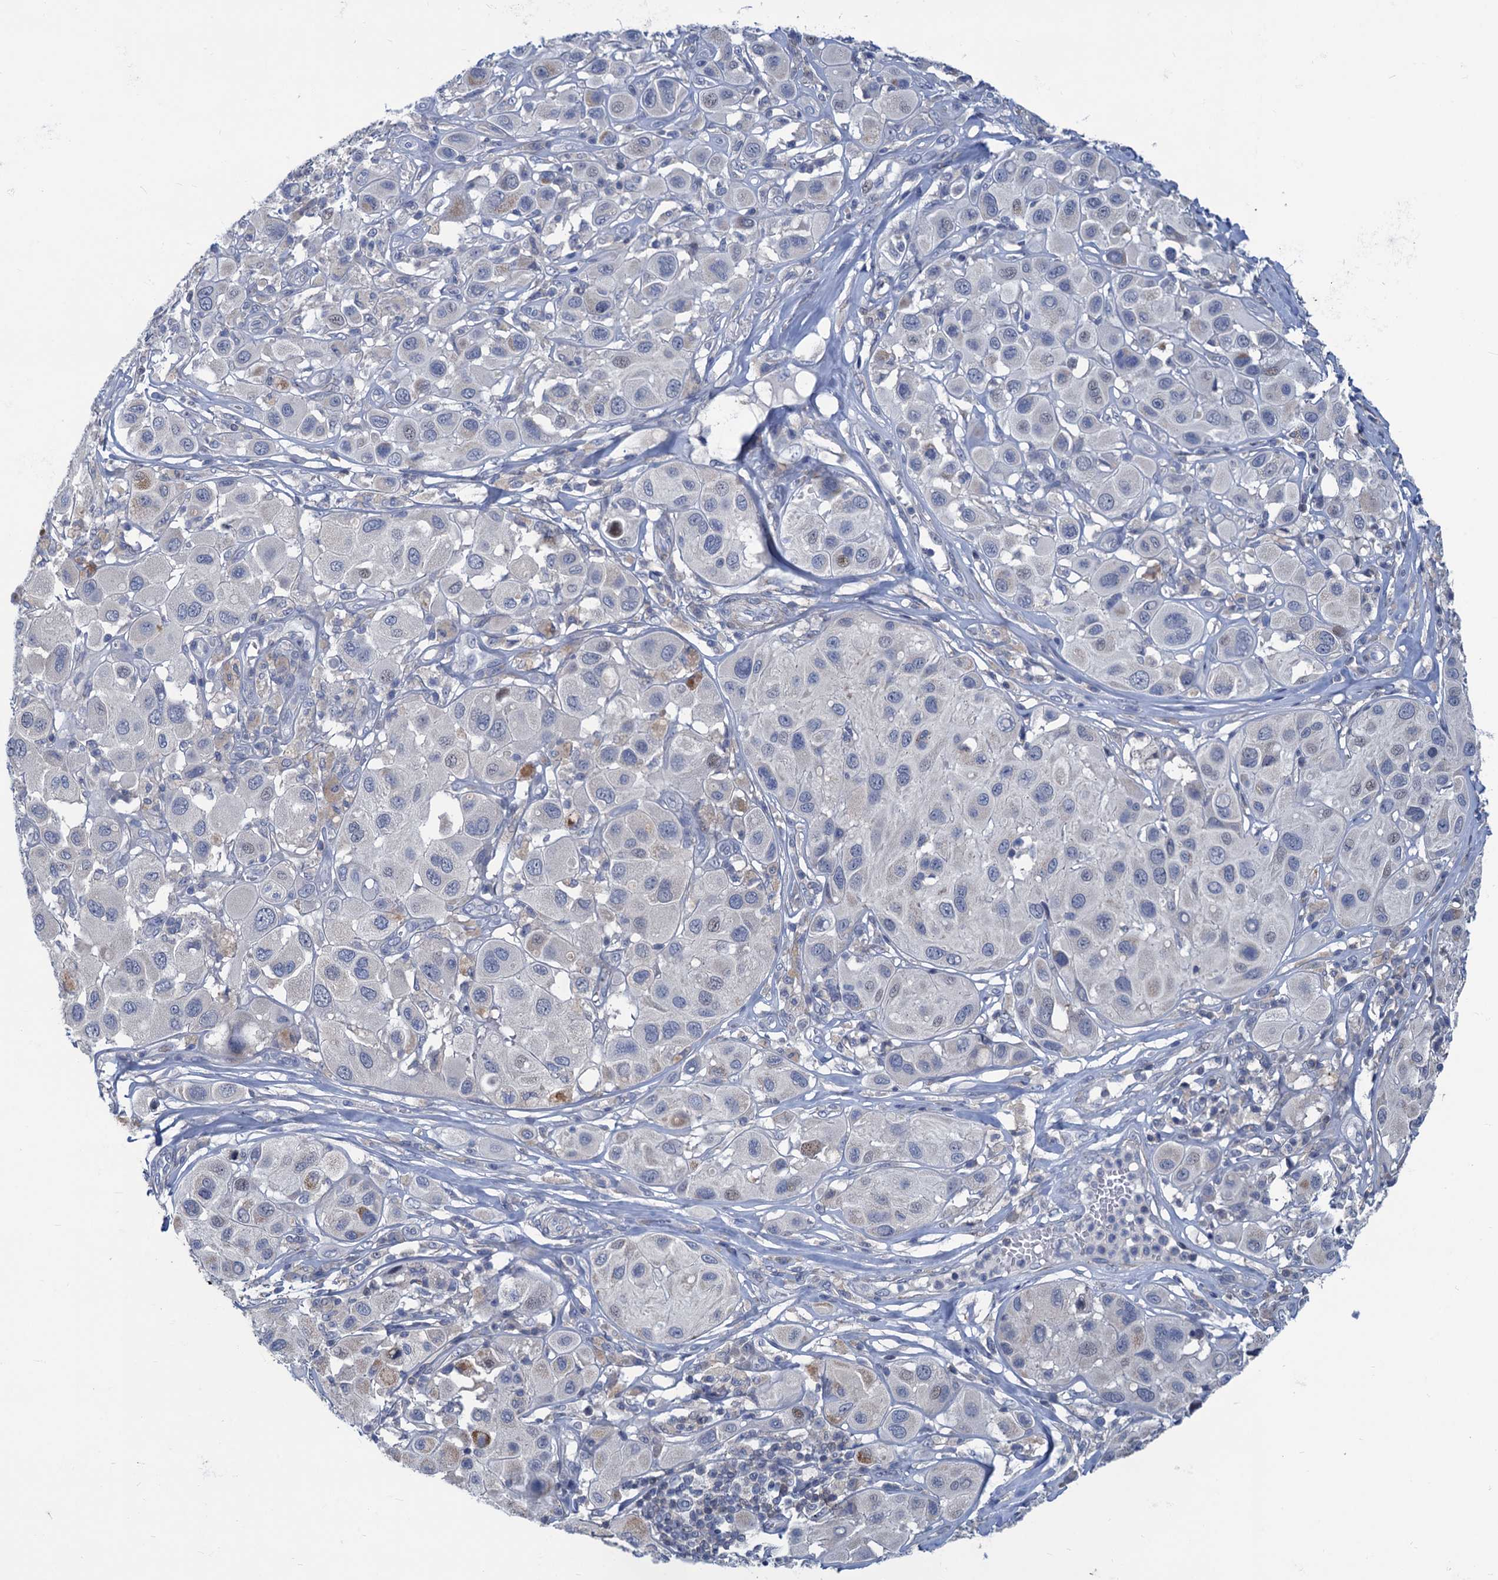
{"staining": {"intensity": "negative", "quantity": "none", "location": "none"}, "tissue": "melanoma", "cell_type": "Tumor cells", "image_type": "cancer", "snomed": [{"axis": "morphology", "description": "Malignant melanoma, Metastatic site"}, {"axis": "topography", "description": "Skin"}], "caption": "A micrograph of human melanoma is negative for staining in tumor cells.", "gene": "ESYT3", "patient": {"sex": "male", "age": 41}}